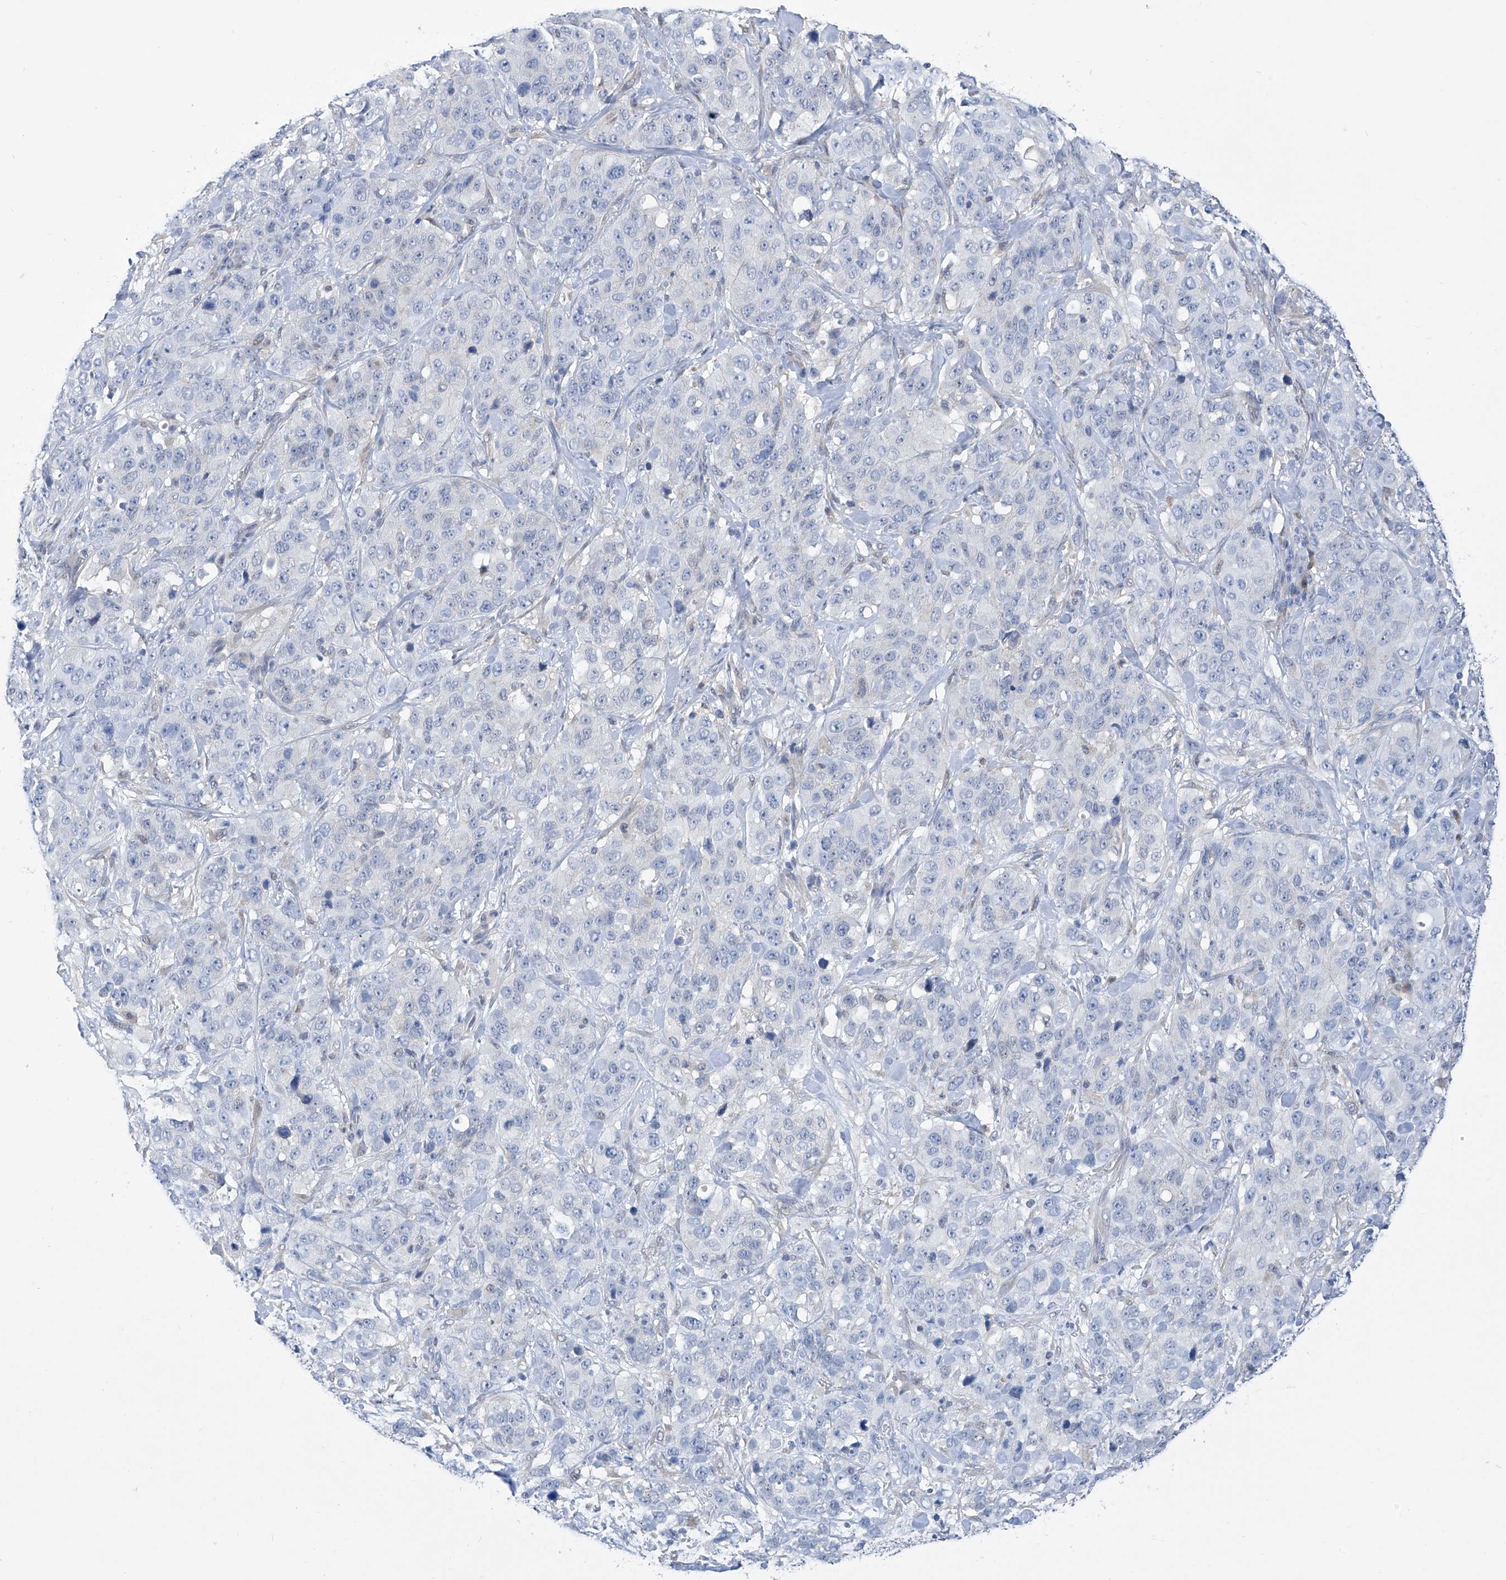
{"staining": {"intensity": "negative", "quantity": "none", "location": "none"}, "tissue": "stomach cancer", "cell_type": "Tumor cells", "image_type": "cancer", "snomed": [{"axis": "morphology", "description": "Adenocarcinoma, NOS"}, {"axis": "topography", "description": "Stomach"}], "caption": "IHC histopathology image of human stomach adenocarcinoma stained for a protein (brown), which demonstrates no staining in tumor cells.", "gene": "PGM3", "patient": {"sex": "male", "age": 48}}